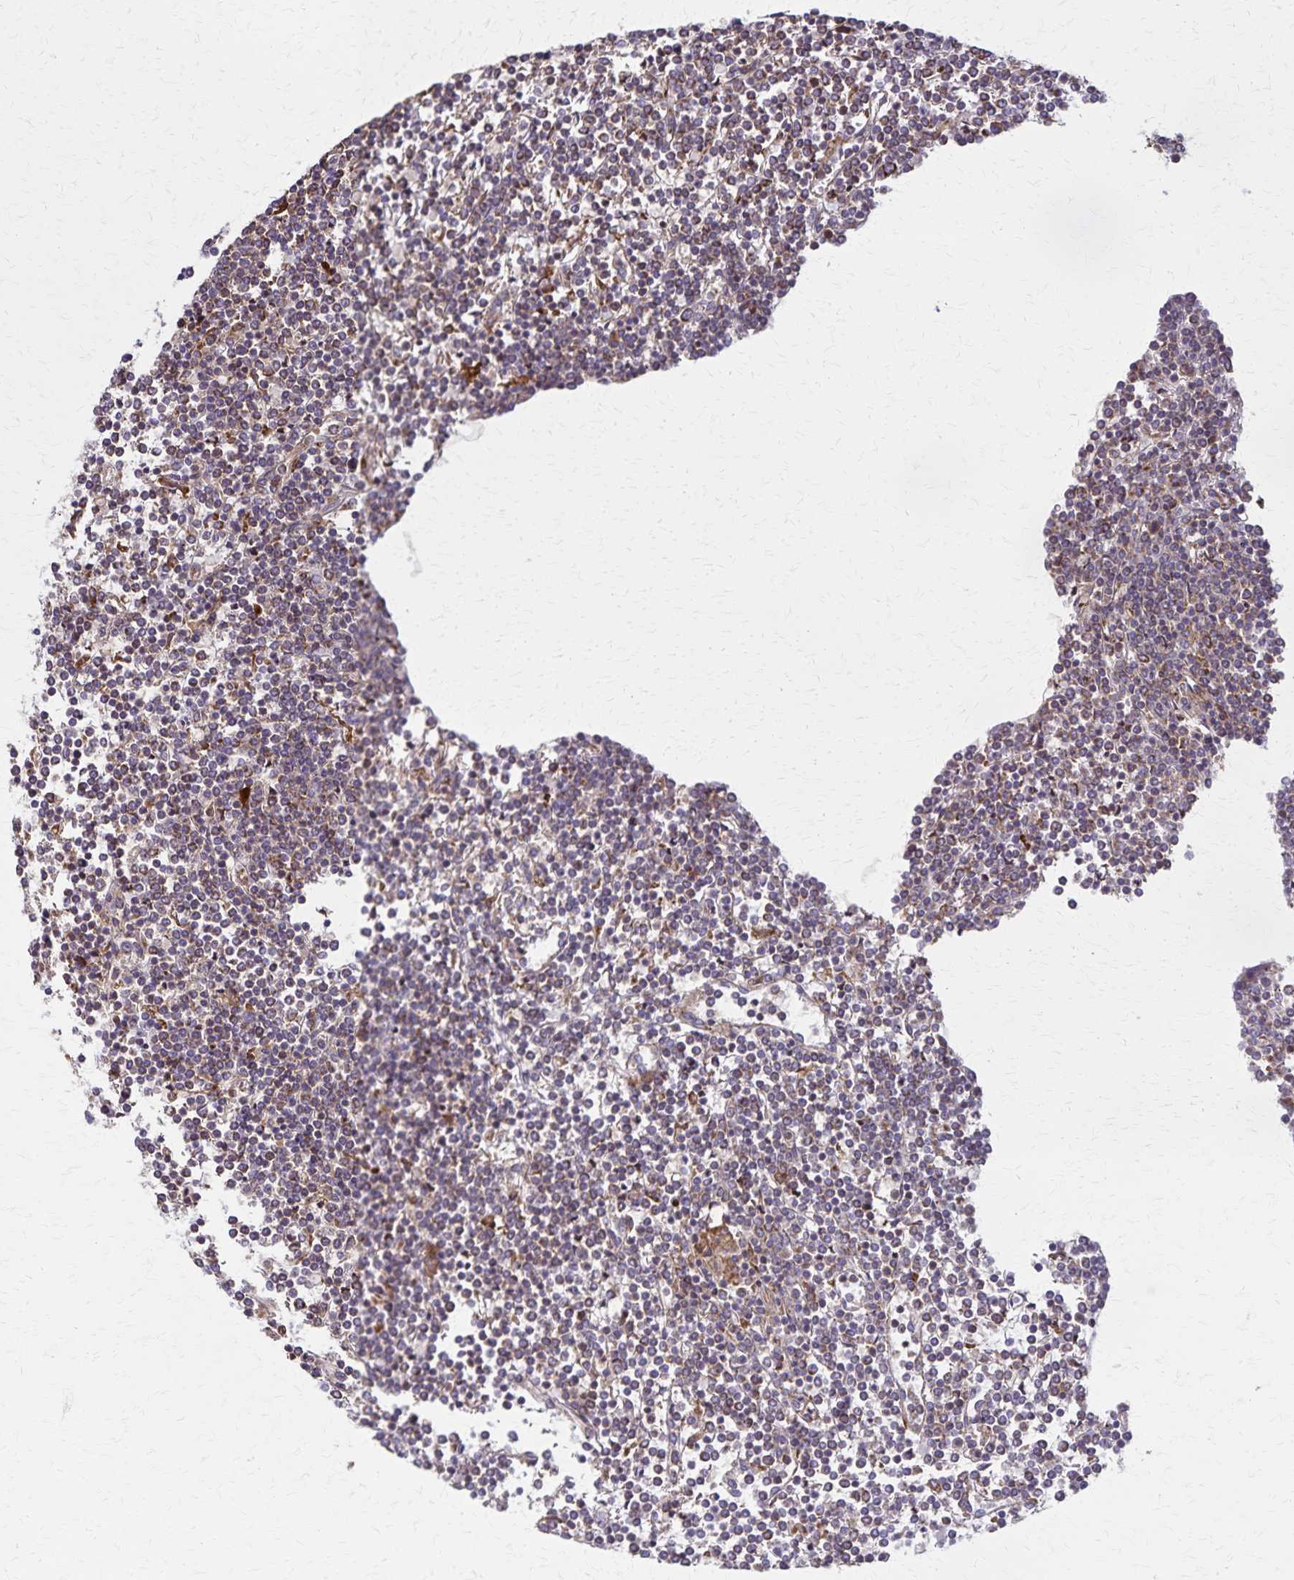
{"staining": {"intensity": "weak", "quantity": ">75%", "location": "cytoplasmic/membranous"}, "tissue": "lymphoma", "cell_type": "Tumor cells", "image_type": "cancer", "snomed": [{"axis": "morphology", "description": "Malignant lymphoma, non-Hodgkin's type, Low grade"}, {"axis": "topography", "description": "Spleen"}], "caption": "Immunohistochemical staining of lymphoma exhibits low levels of weak cytoplasmic/membranous staining in approximately >75% of tumor cells. The protein of interest is shown in brown color, while the nuclei are stained blue.", "gene": "RNF10", "patient": {"sex": "female", "age": 19}}